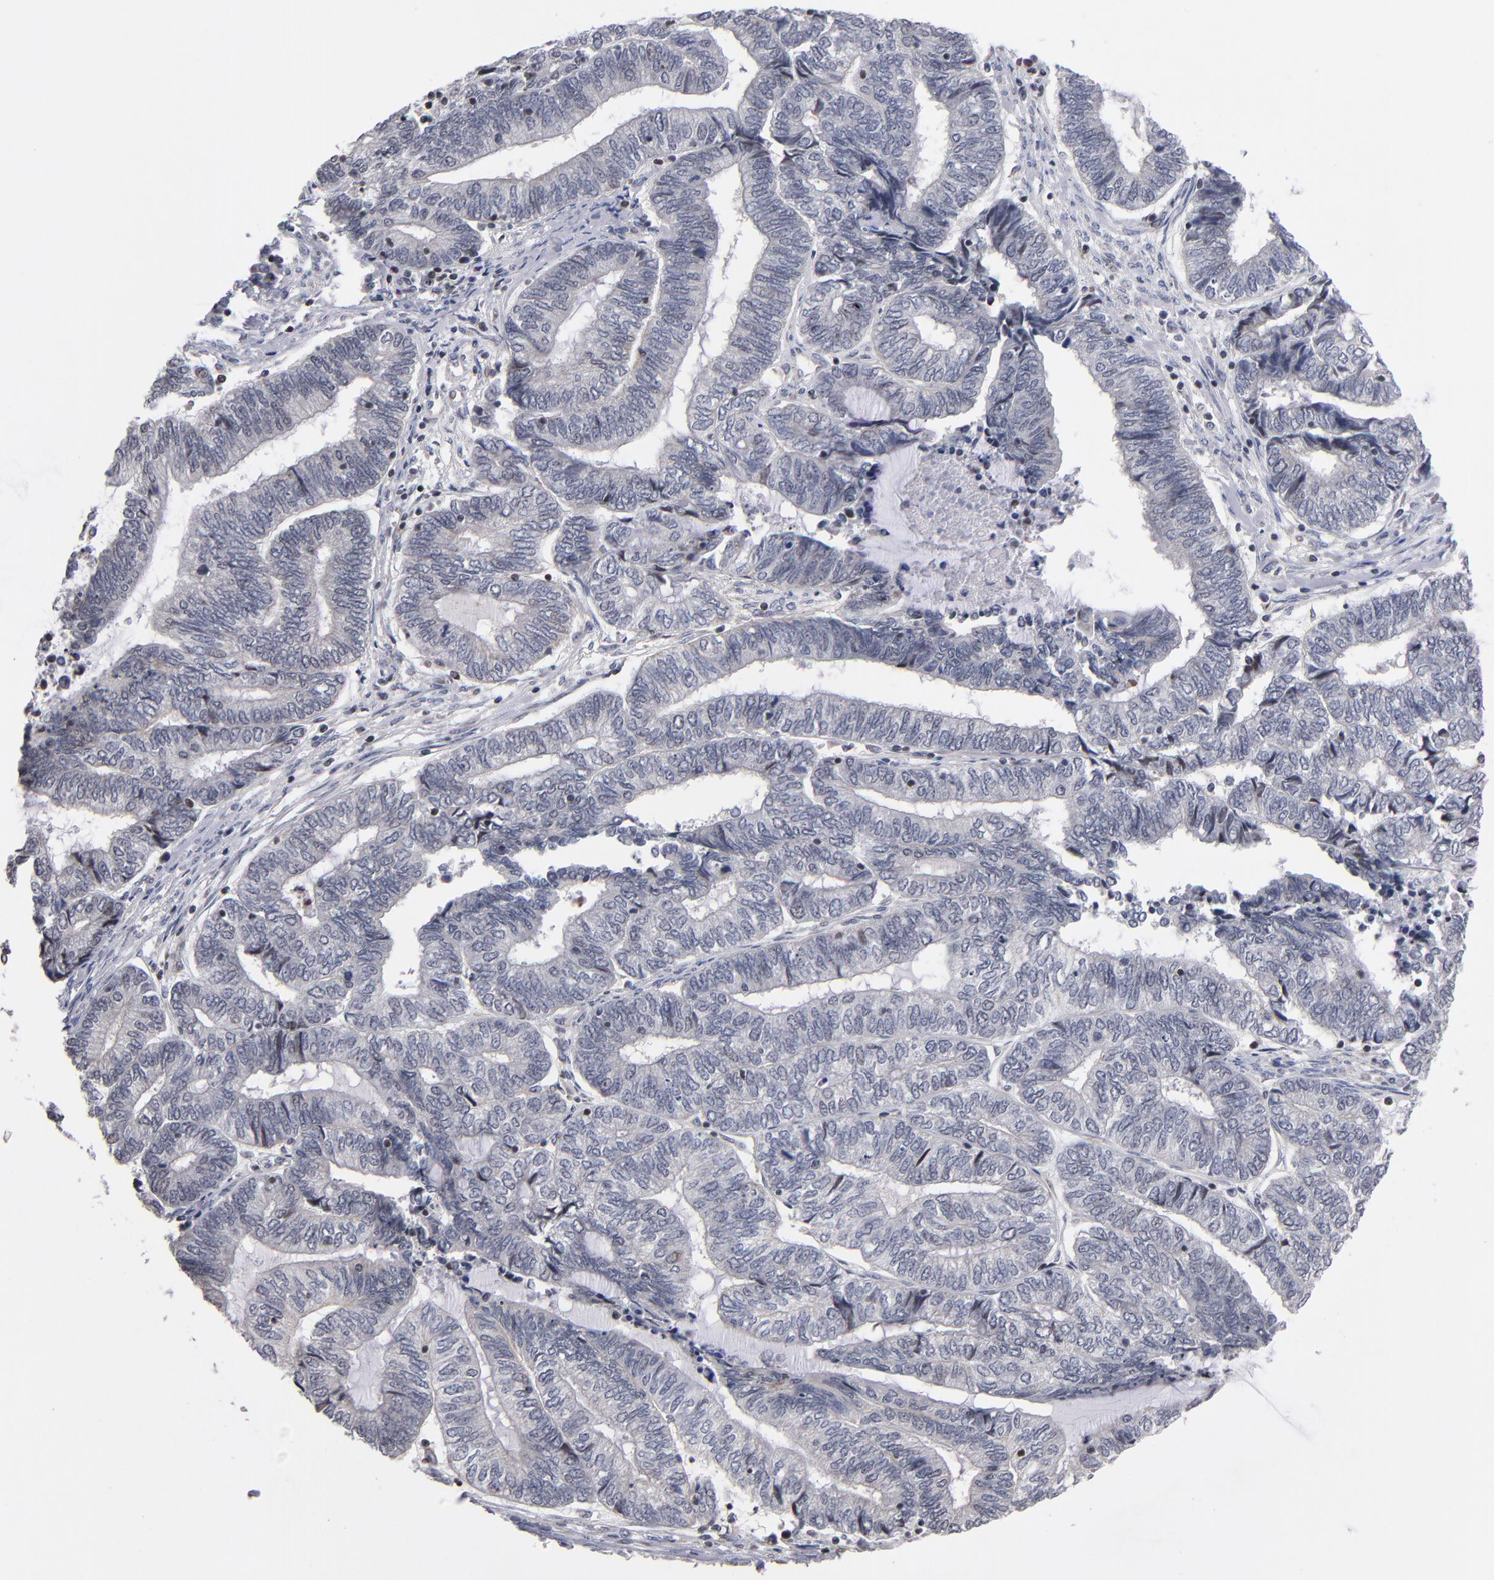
{"staining": {"intensity": "negative", "quantity": "none", "location": "none"}, "tissue": "endometrial cancer", "cell_type": "Tumor cells", "image_type": "cancer", "snomed": [{"axis": "morphology", "description": "Adenocarcinoma, NOS"}, {"axis": "topography", "description": "Uterus"}, {"axis": "topography", "description": "Endometrium"}], "caption": "Human adenocarcinoma (endometrial) stained for a protein using IHC reveals no positivity in tumor cells.", "gene": "ODF2", "patient": {"sex": "female", "age": 70}}